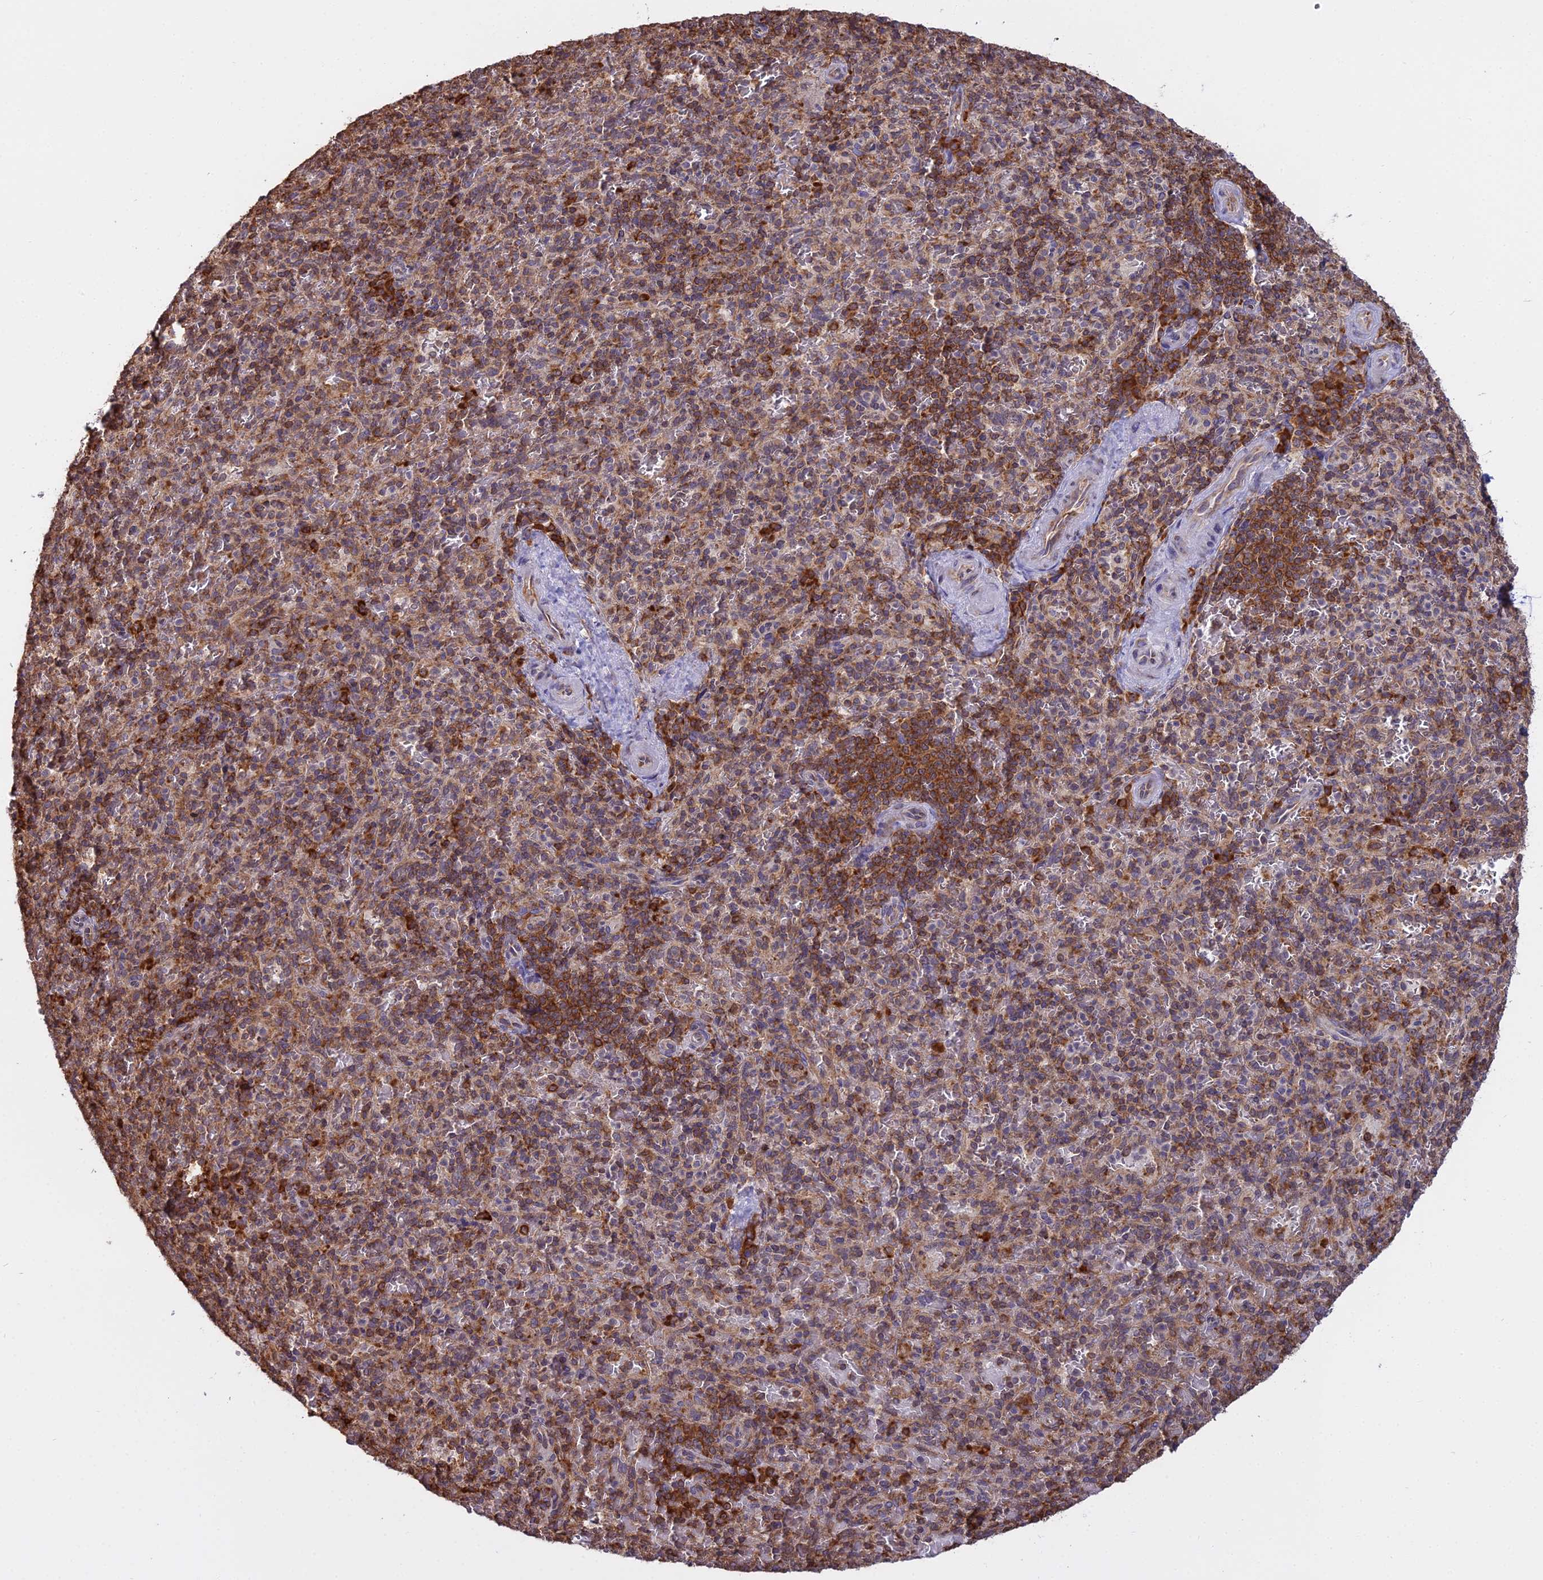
{"staining": {"intensity": "moderate", "quantity": "25%-75%", "location": "cytoplasmic/membranous"}, "tissue": "spleen", "cell_type": "Cells in red pulp", "image_type": "normal", "snomed": [{"axis": "morphology", "description": "Normal tissue, NOS"}, {"axis": "topography", "description": "Spleen"}], "caption": "Approximately 25%-75% of cells in red pulp in normal human spleen demonstrate moderate cytoplasmic/membranous protein staining as visualized by brown immunohistochemical staining.", "gene": "RPL26", "patient": {"sex": "male", "age": 82}}